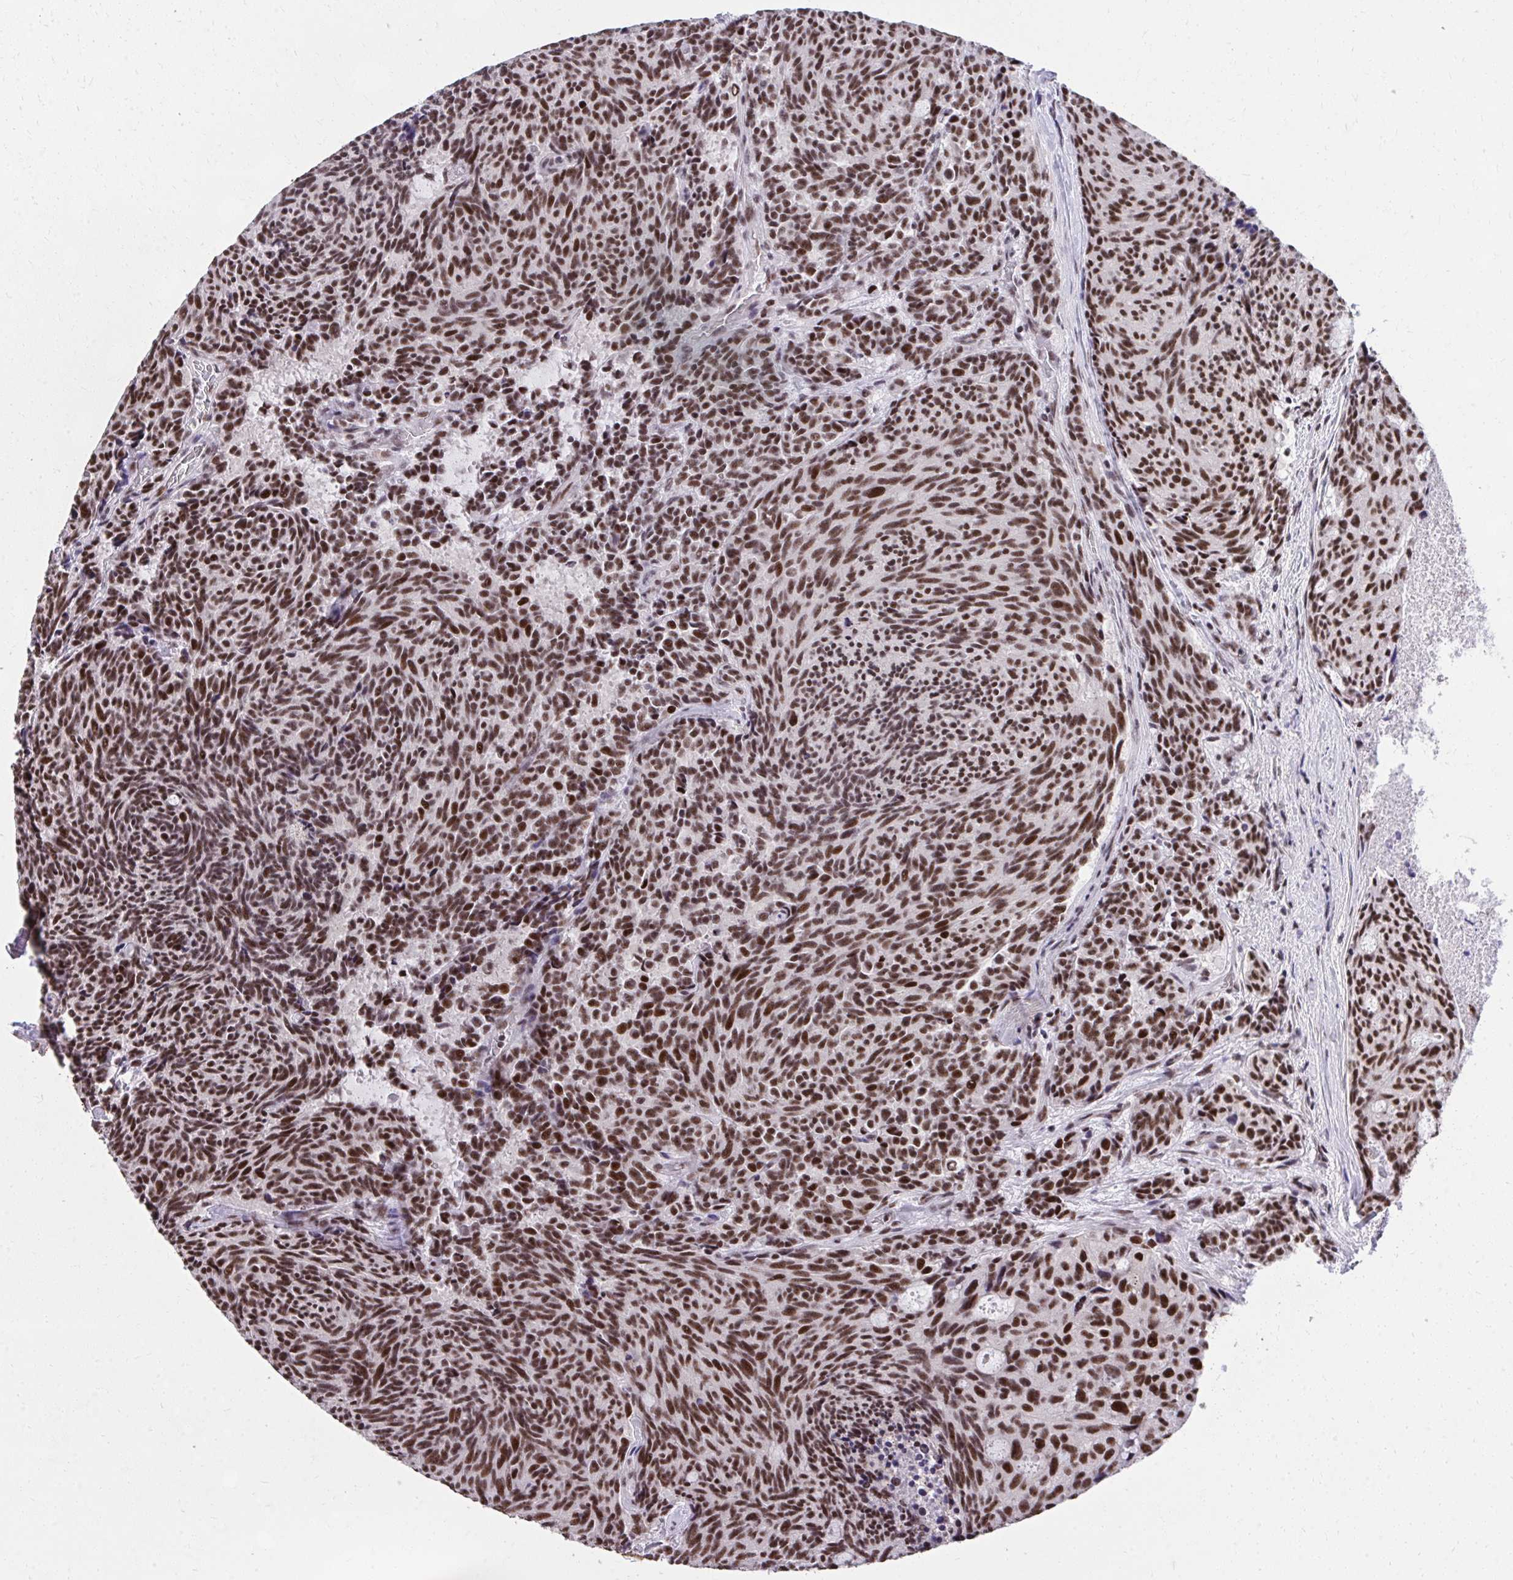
{"staining": {"intensity": "strong", "quantity": ">75%", "location": "nuclear"}, "tissue": "carcinoid", "cell_type": "Tumor cells", "image_type": "cancer", "snomed": [{"axis": "morphology", "description": "Carcinoid, malignant, NOS"}, {"axis": "topography", "description": "Pancreas"}], "caption": "Protein analysis of carcinoid tissue displays strong nuclear staining in approximately >75% of tumor cells.", "gene": "SYNE4", "patient": {"sex": "female", "age": 54}}